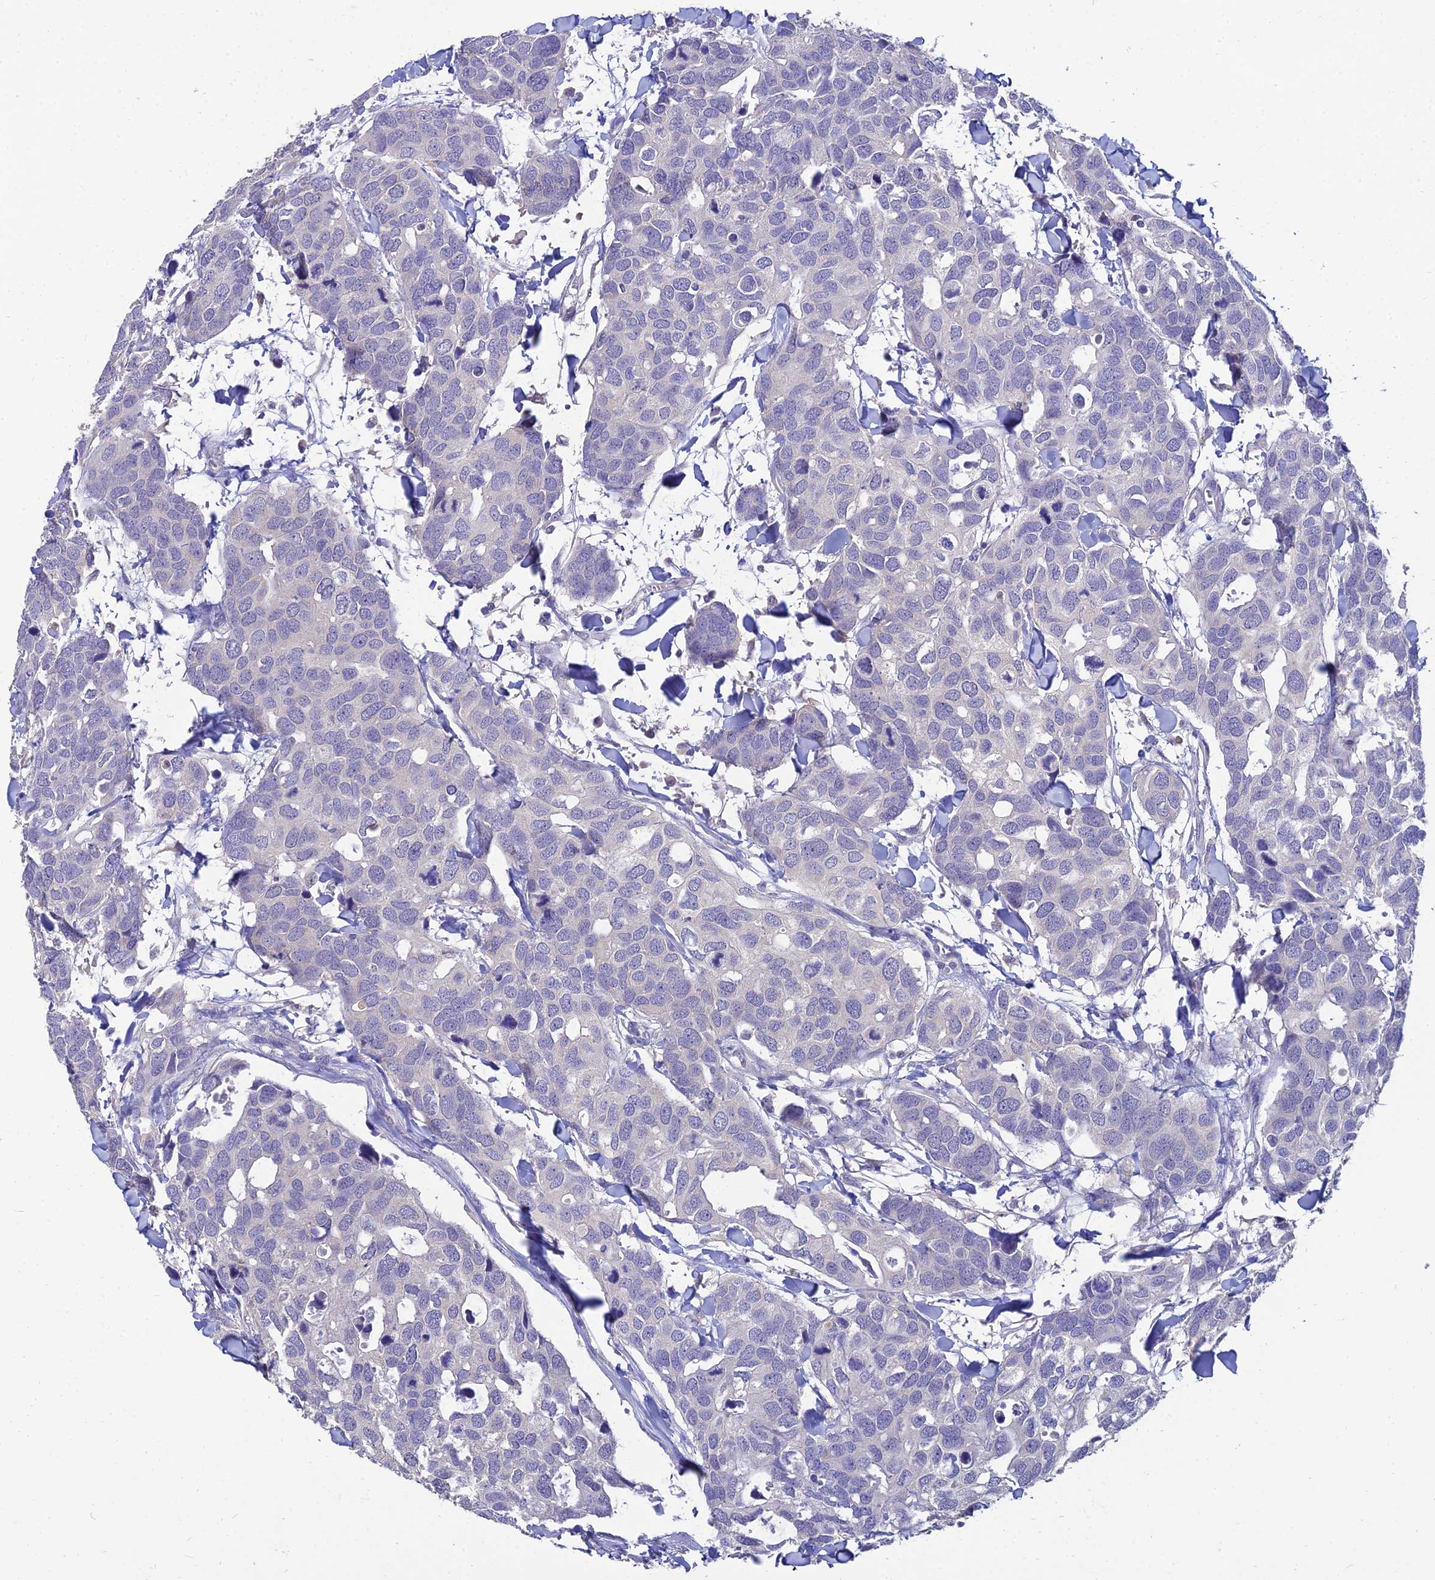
{"staining": {"intensity": "negative", "quantity": "none", "location": "none"}, "tissue": "breast cancer", "cell_type": "Tumor cells", "image_type": "cancer", "snomed": [{"axis": "morphology", "description": "Duct carcinoma"}, {"axis": "topography", "description": "Breast"}], "caption": "Immunohistochemical staining of human infiltrating ductal carcinoma (breast) displays no significant positivity in tumor cells.", "gene": "NPY", "patient": {"sex": "female", "age": 83}}